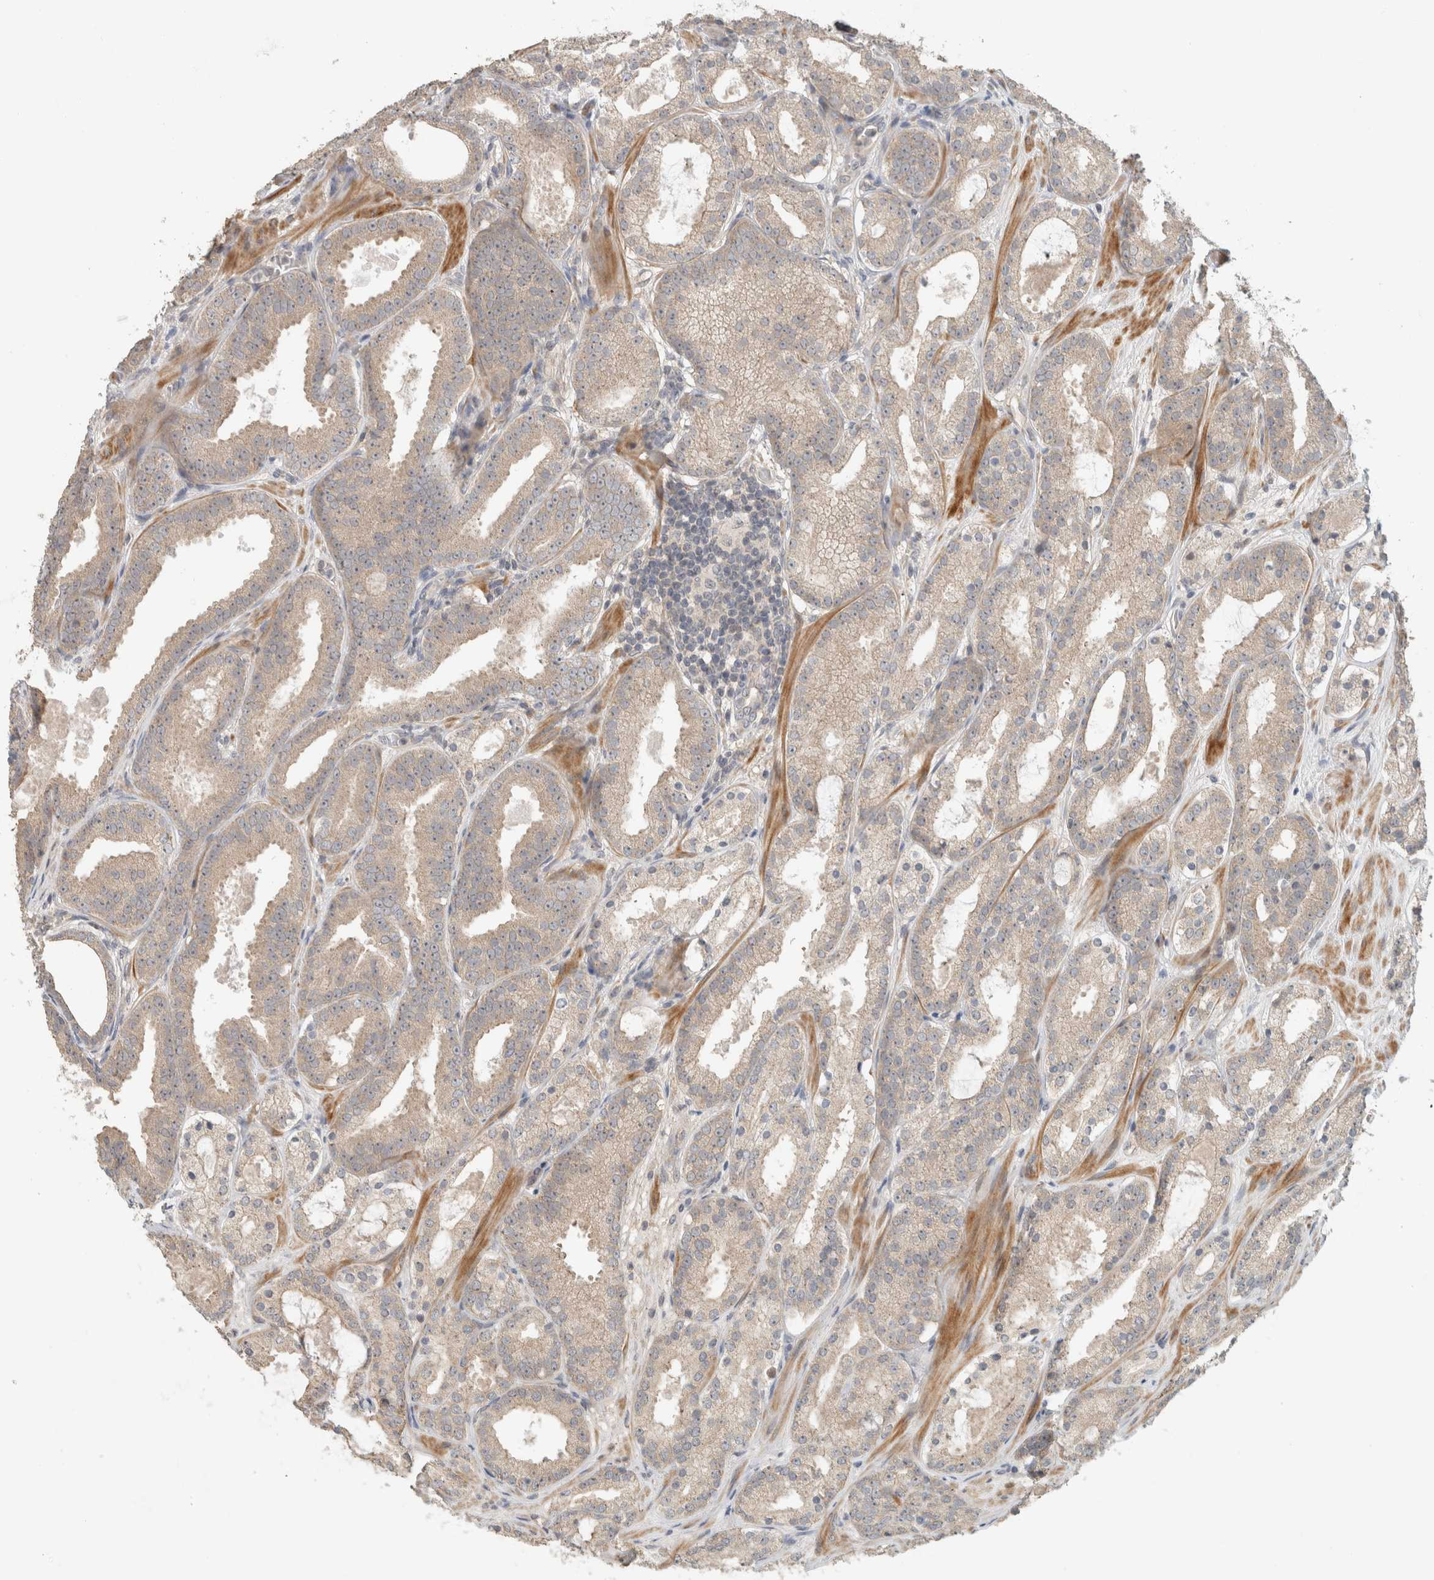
{"staining": {"intensity": "weak", "quantity": "<25%", "location": "cytoplasmic/membranous,nuclear"}, "tissue": "prostate cancer", "cell_type": "Tumor cells", "image_type": "cancer", "snomed": [{"axis": "morphology", "description": "Adenocarcinoma, Low grade"}, {"axis": "topography", "description": "Prostate"}], "caption": "This is a photomicrograph of IHC staining of prostate cancer (low-grade adenocarcinoma), which shows no positivity in tumor cells.", "gene": "ERCC6L2", "patient": {"sex": "male", "age": 69}}